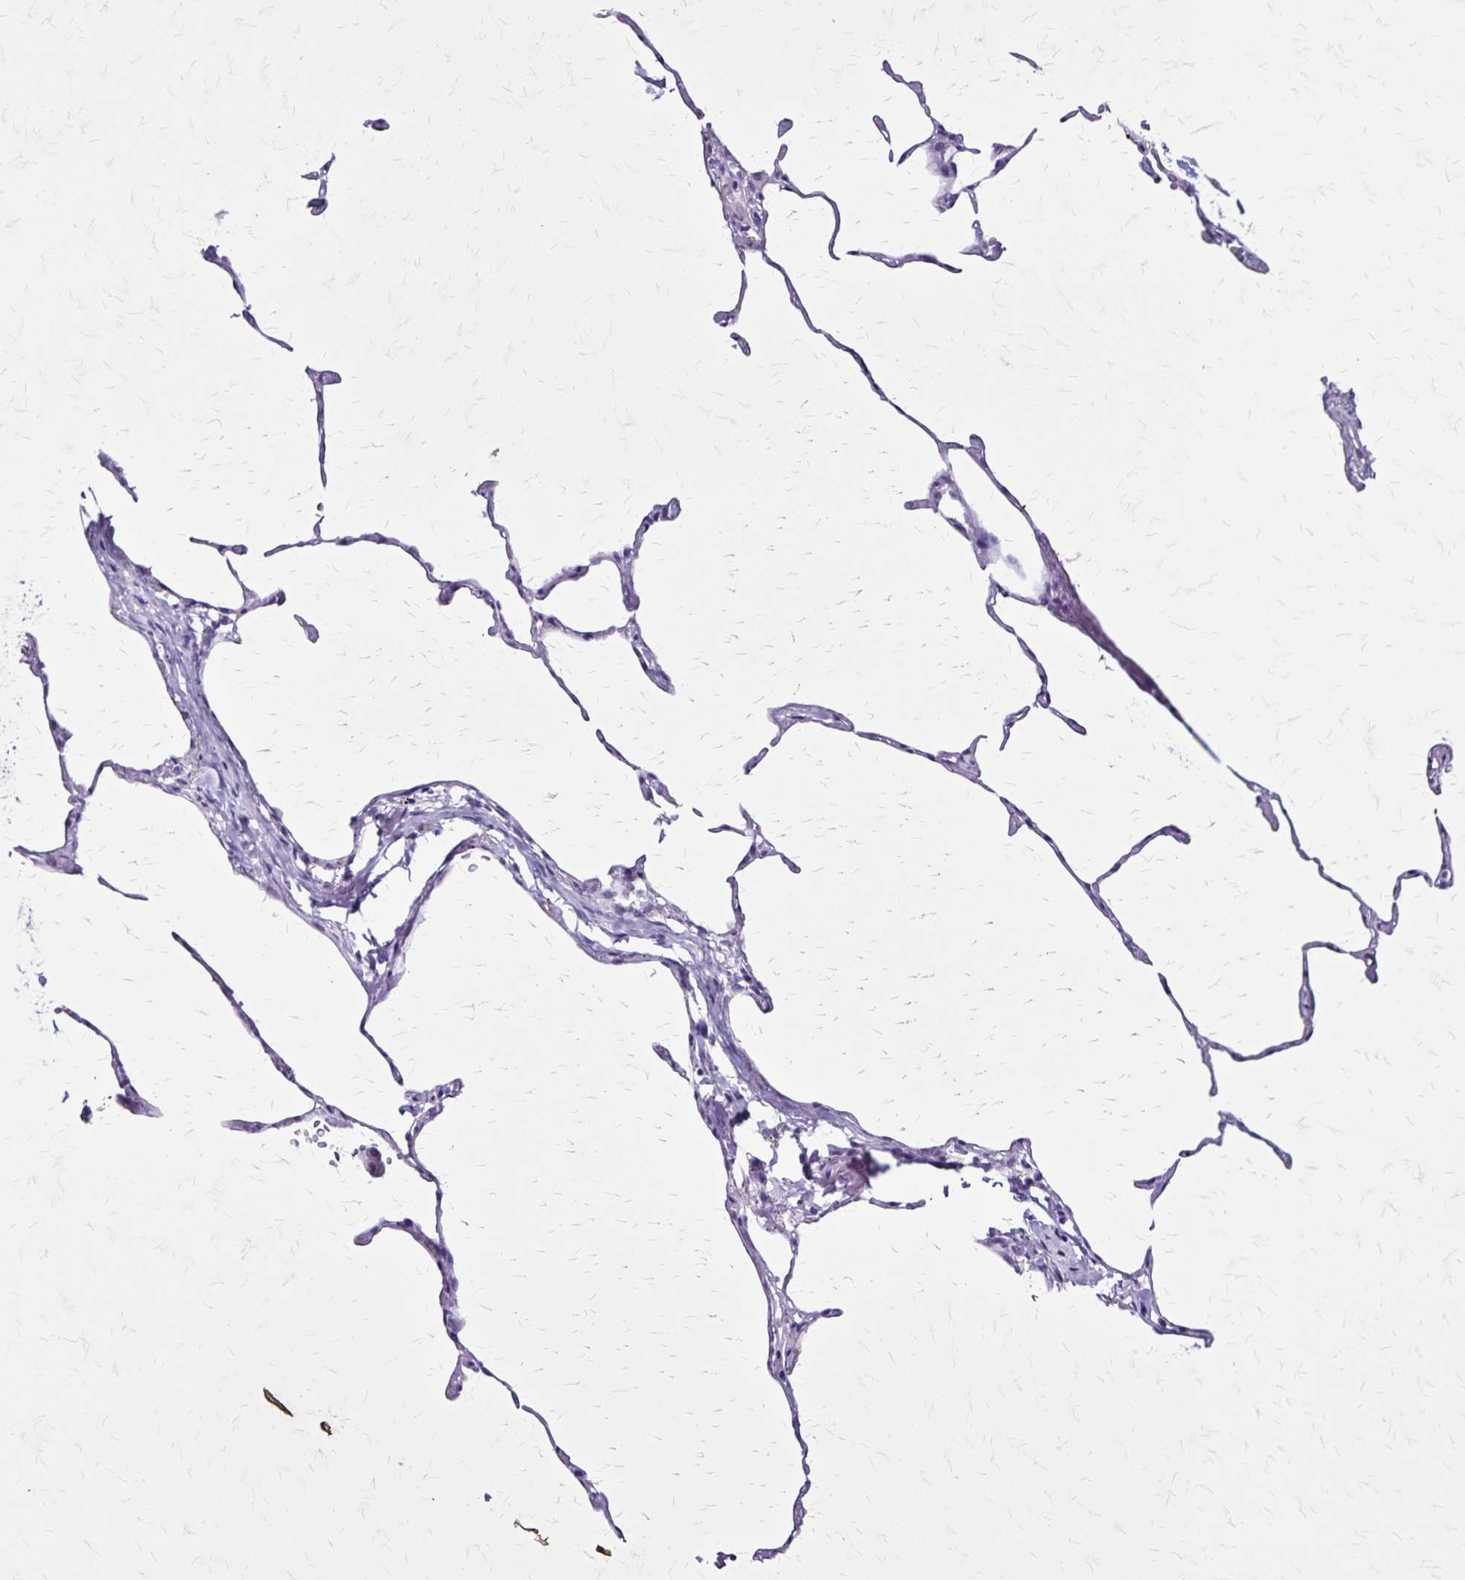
{"staining": {"intensity": "negative", "quantity": "none", "location": "none"}, "tissue": "lung", "cell_type": "Alveolar cells", "image_type": "normal", "snomed": [{"axis": "morphology", "description": "Normal tissue, NOS"}, {"axis": "topography", "description": "Lung"}], "caption": "Unremarkable lung was stained to show a protein in brown. There is no significant expression in alveolar cells. Brightfield microscopy of immunohistochemistry (IHC) stained with DAB (brown) and hematoxylin (blue), captured at high magnification.", "gene": "KRT2", "patient": {"sex": "female", "age": 57}}